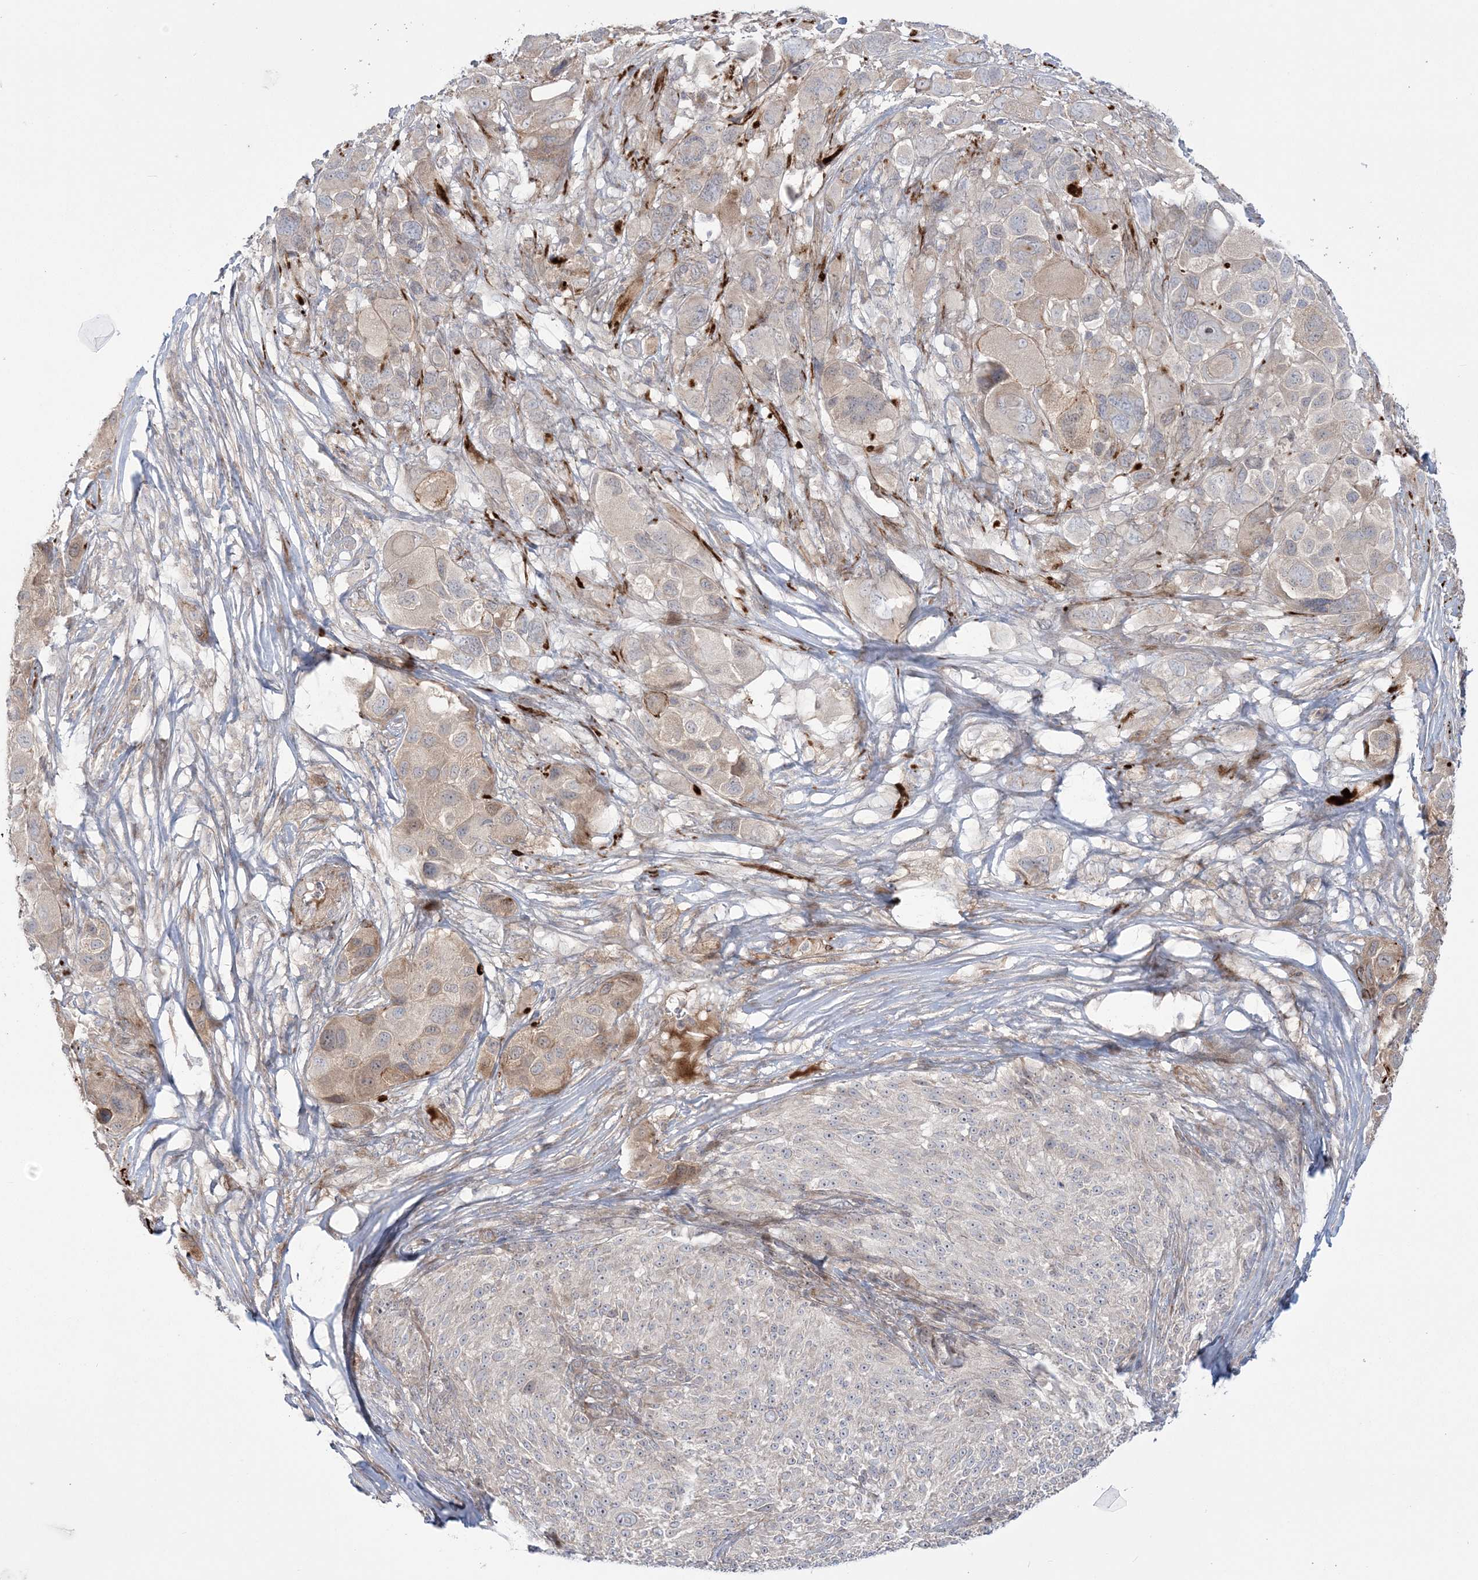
{"staining": {"intensity": "negative", "quantity": "none", "location": "none"}, "tissue": "melanoma", "cell_type": "Tumor cells", "image_type": "cancer", "snomed": [{"axis": "morphology", "description": "Malignant melanoma, NOS"}, {"axis": "topography", "description": "Skin of trunk"}], "caption": "This is an immunohistochemistry (IHC) photomicrograph of melanoma. There is no staining in tumor cells.", "gene": "NUDT9", "patient": {"sex": "male", "age": 71}}